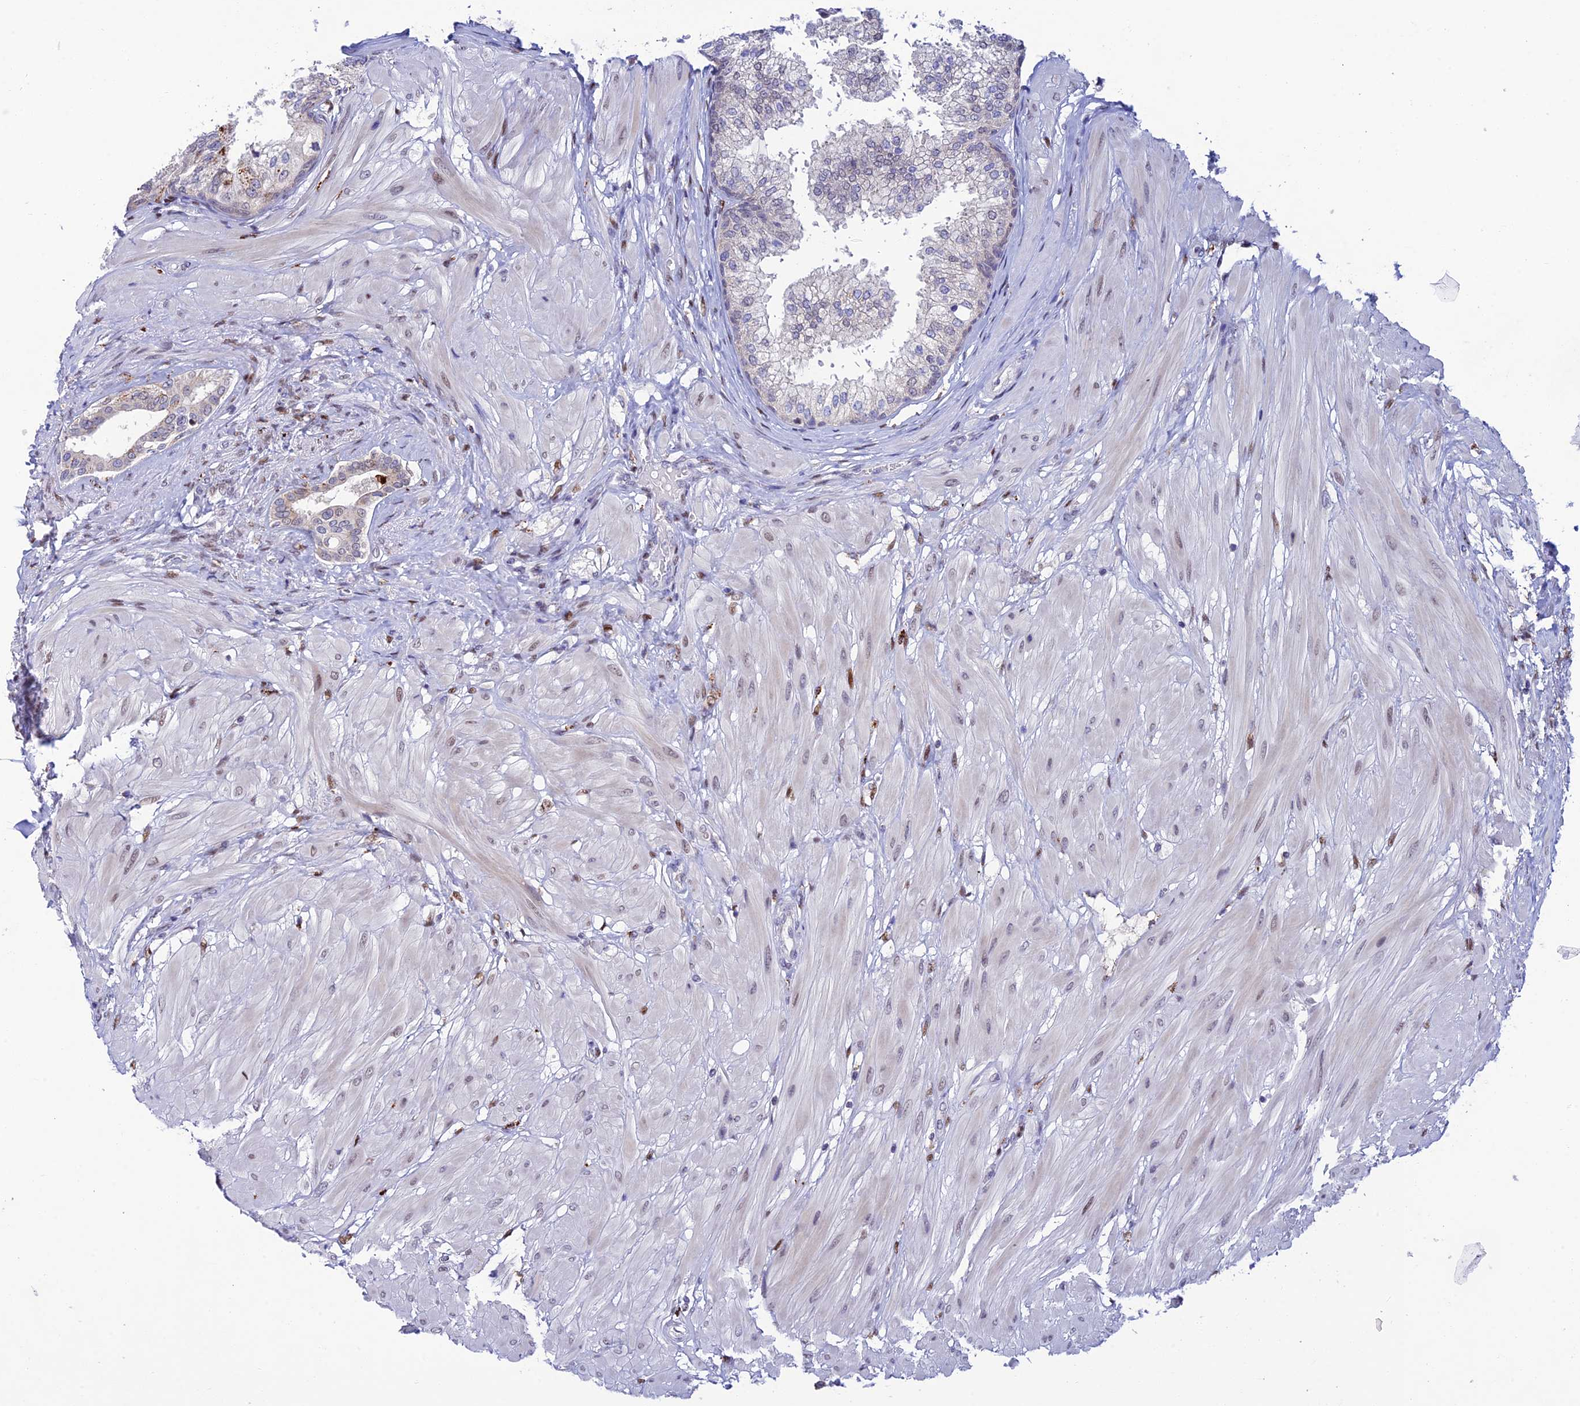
{"staining": {"intensity": "negative", "quantity": "none", "location": "none"}, "tissue": "prostate", "cell_type": "Glandular cells", "image_type": "normal", "snomed": [{"axis": "morphology", "description": "Normal tissue, NOS"}, {"axis": "topography", "description": "Prostate"}], "caption": "Immunohistochemical staining of unremarkable human prostate reveals no significant staining in glandular cells. Brightfield microscopy of immunohistochemistry stained with DAB (brown) and hematoxylin (blue), captured at high magnification.", "gene": "HIC1", "patient": {"sex": "male", "age": 48}}